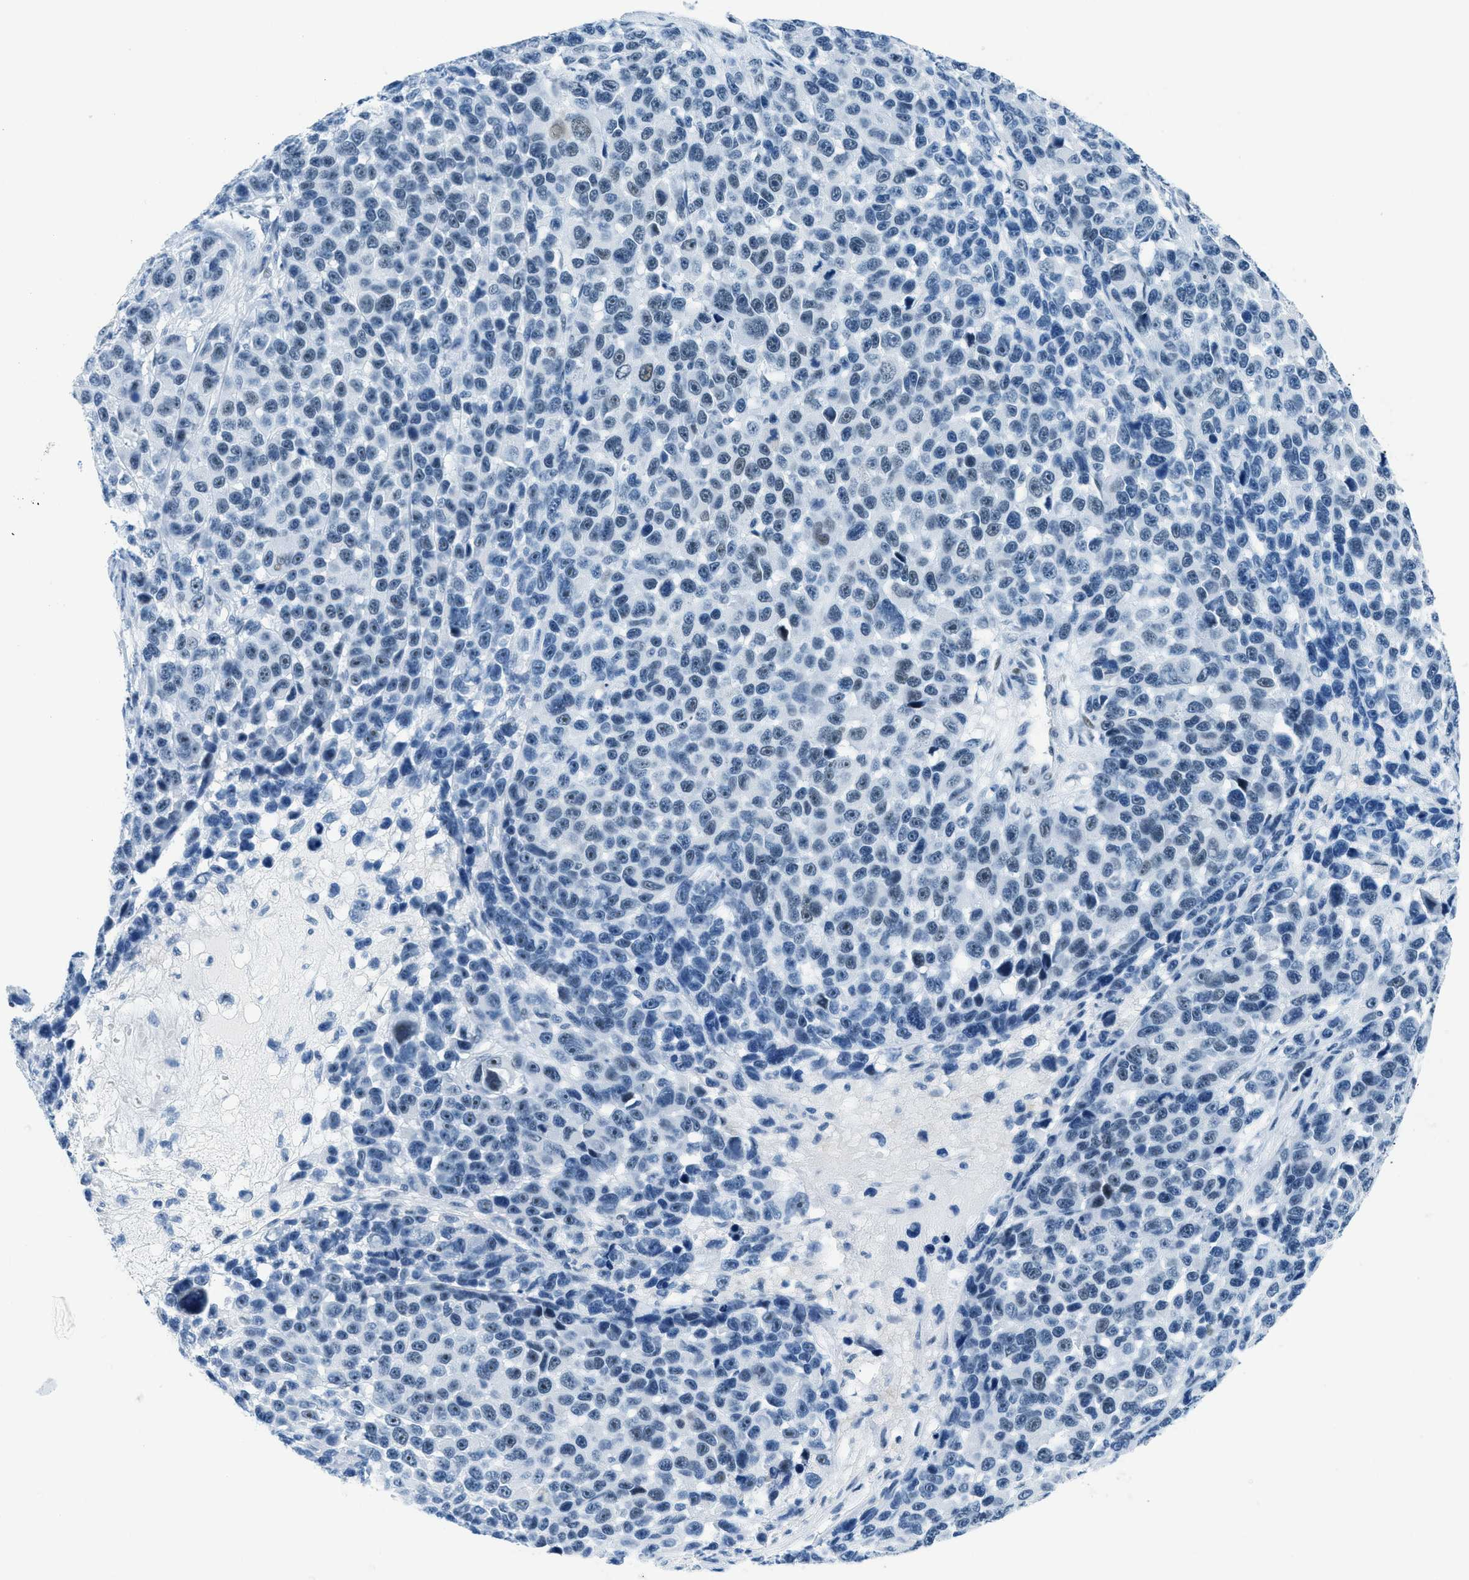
{"staining": {"intensity": "weak", "quantity": "<25%", "location": "nuclear"}, "tissue": "melanoma", "cell_type": "Tumor cells", "image_type": "cancer", "snomed": [{"axis": "morphology", "description": "Malignant melanoma, NOS"}, {"axis": "topography", "description": "Skin"}], "caption": "Immunohistochemical staining of human melanoma demonstrates no significant positivity in tumor cells.", "gene": "PLA2G2A", "patient": {"sex": "male", "age": 53}}